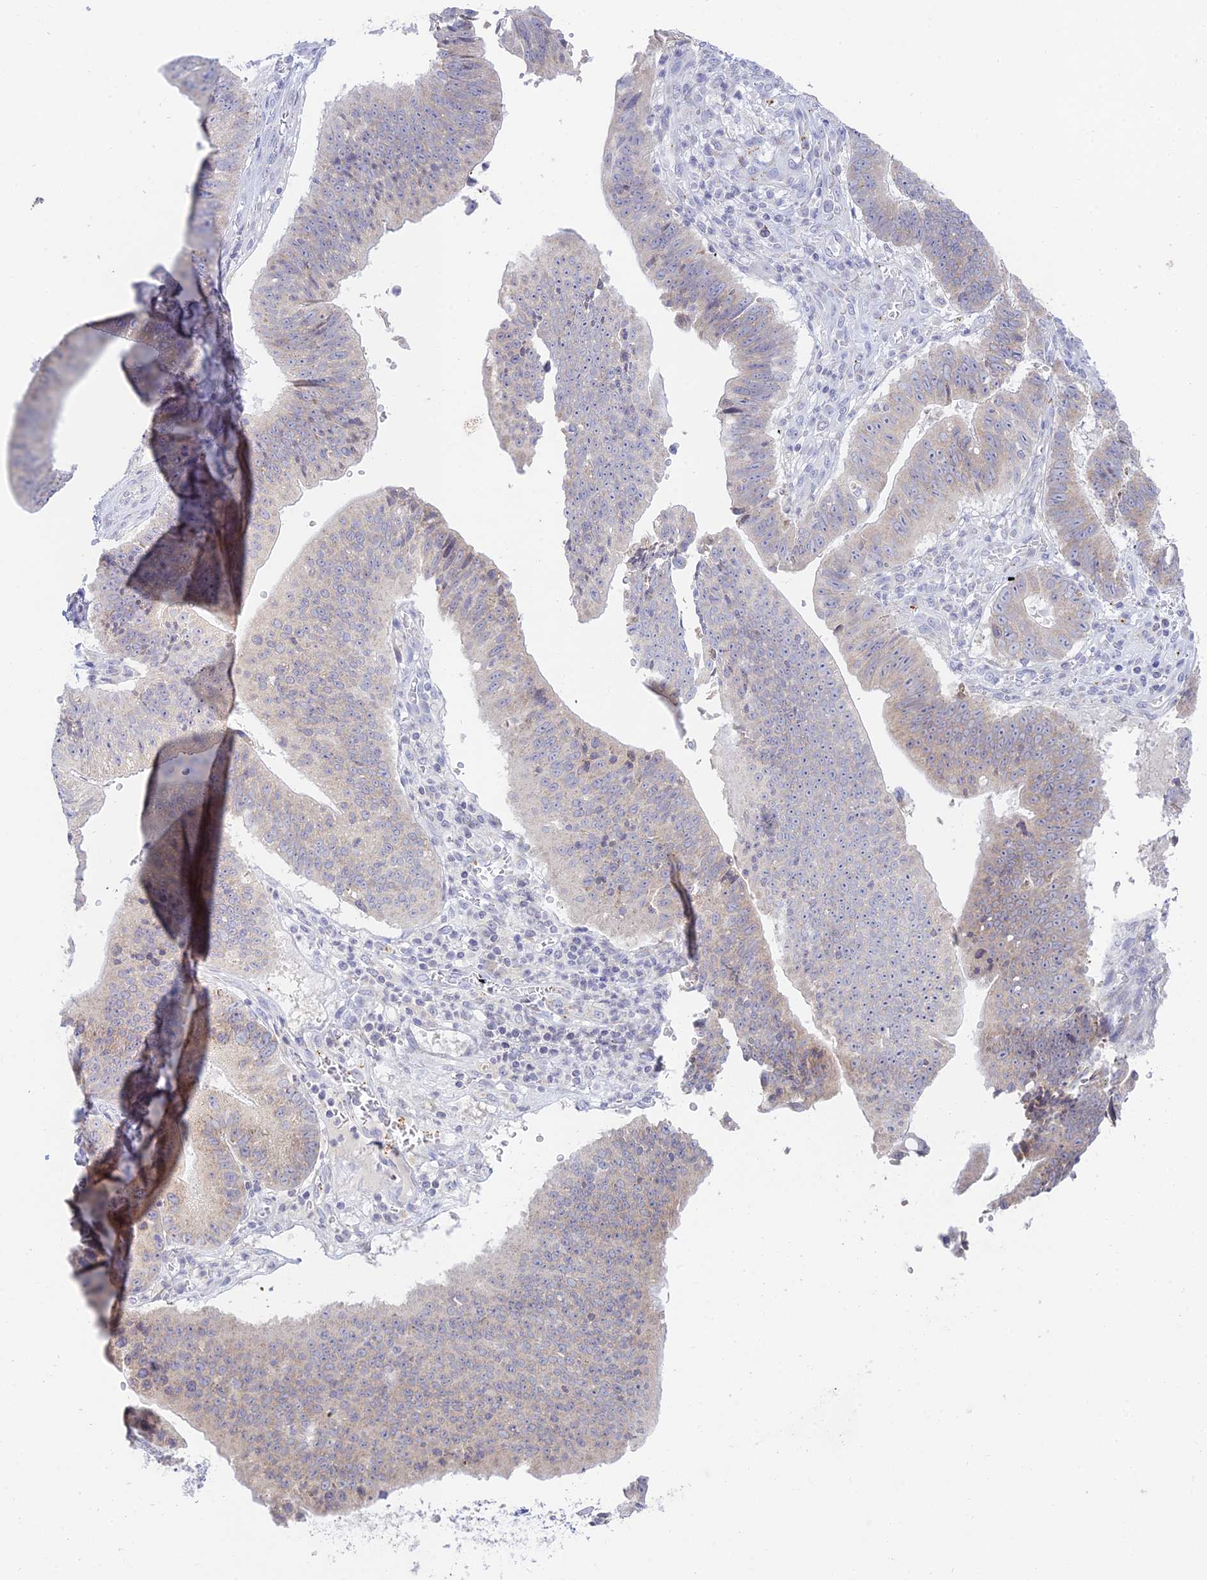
{"staining": {"intensity": "weak", "quantity": "25%-75%", "location": "cytoplasmic/membranous"}, "tissue": "stomach cancer", "cell_type": "Tumor cells", "image_type": "cancer", "snomed": [{"axis": "morphology", "description": "Adenocarcinoma, NOS"}, {"axis": "topography", "description": "Stomach"}], "caption": "An image showing weak cytoplasmic/membranous positivity in approximately 25%-75% of tumor cells in adenocarcinoma (stomach), as visualized by brown immunohistochemical staining.", "gene": "TMEM40", "patient": {"sex": "male", "age": 59}}